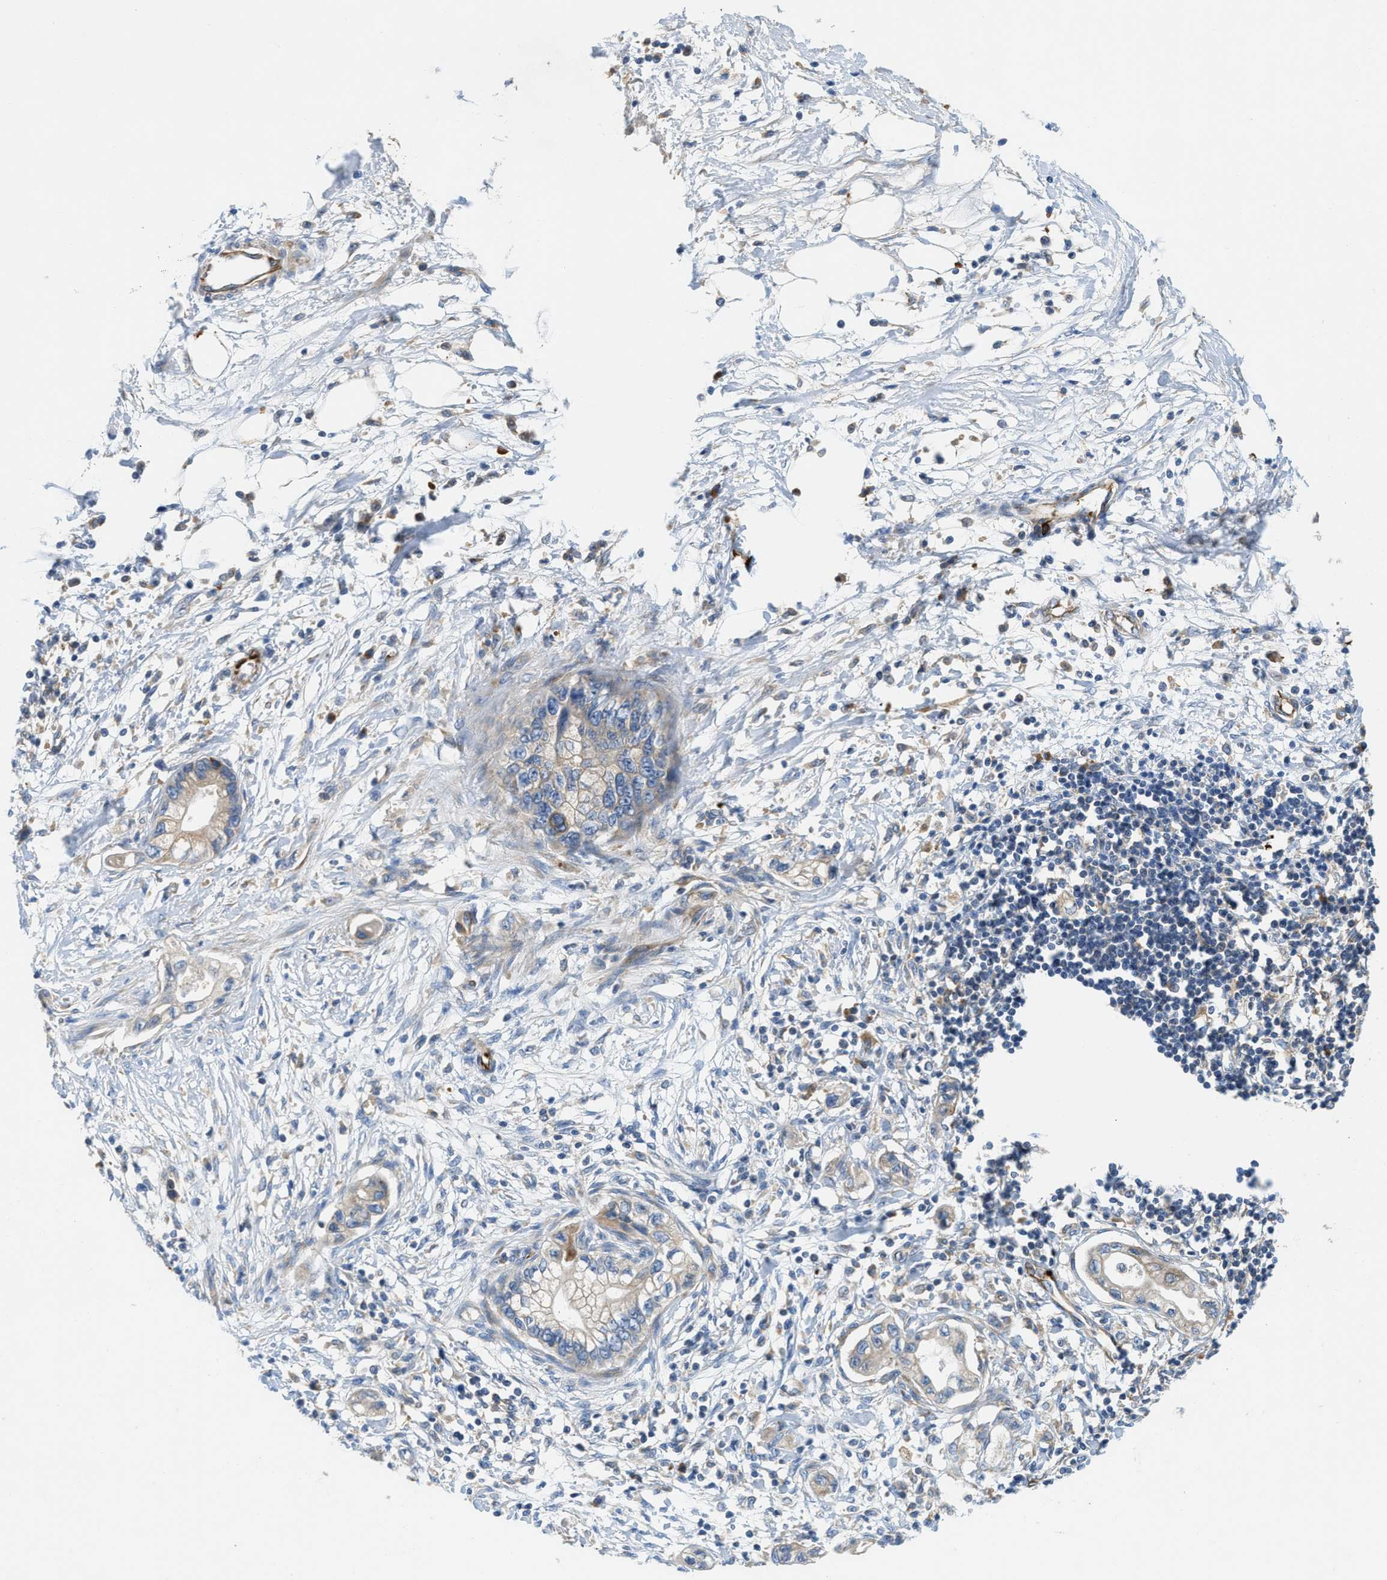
{"staining": {"intensity": "weak", "quantity": "<25%", "location": "cytoplasmic/membranous"}, "tissue": "pancreatic cancer", "cell_type": "Tumor cells", "image_type": "cancer", "snomed": [{"axis": "morphology", "description": "Adenocarcinoma, NOS"}, {"axis": "topography", "description": "Pancreas"}], "caption": "The IHC image has no significant staining in tumor cells of pancreatic cancer (adenocarcinoma) tissue. (Immunohistochemistry, brightfield microscopy, high magnification).", "gene": "ZNF831", "patient": {"sex": "male", "age": 56}}